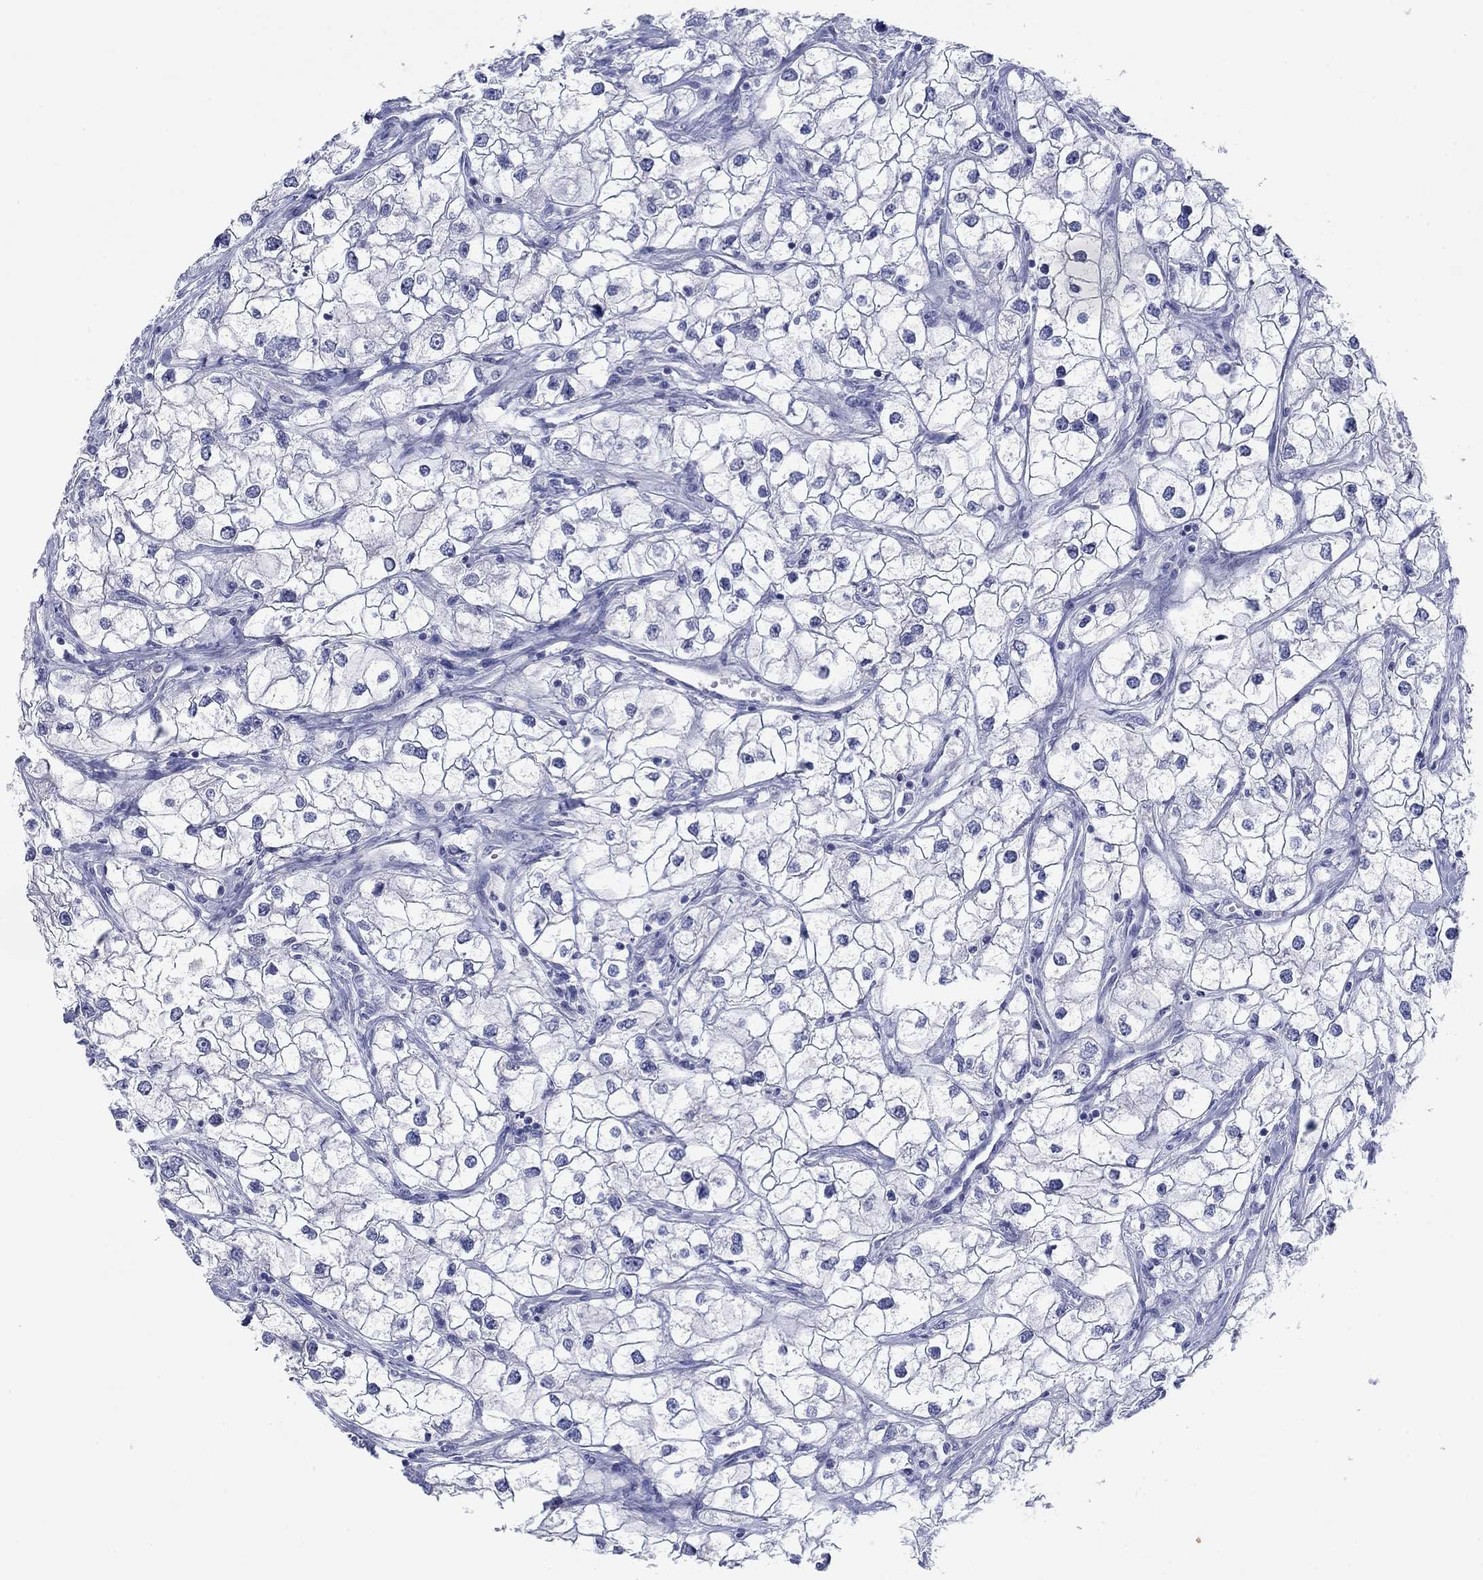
{"staining": {"intensity": "negative", "quantity": "none", "location": "none"}, "tissue": "renal cancer", "cell_type": "Tumor cells", "image_type": "cancer", "snomed": [{"axis": "morphology", "description": "Adenocarcinoma, NOS"}, {"axis": "topography", "description": "Kidney"}], "caption": "High power microscopy image of an IHC image of renal cancer, revealing no significant staining in tumor cells.", "gene": "PDYN", "patient": {"sex": "male", "age": 59}}